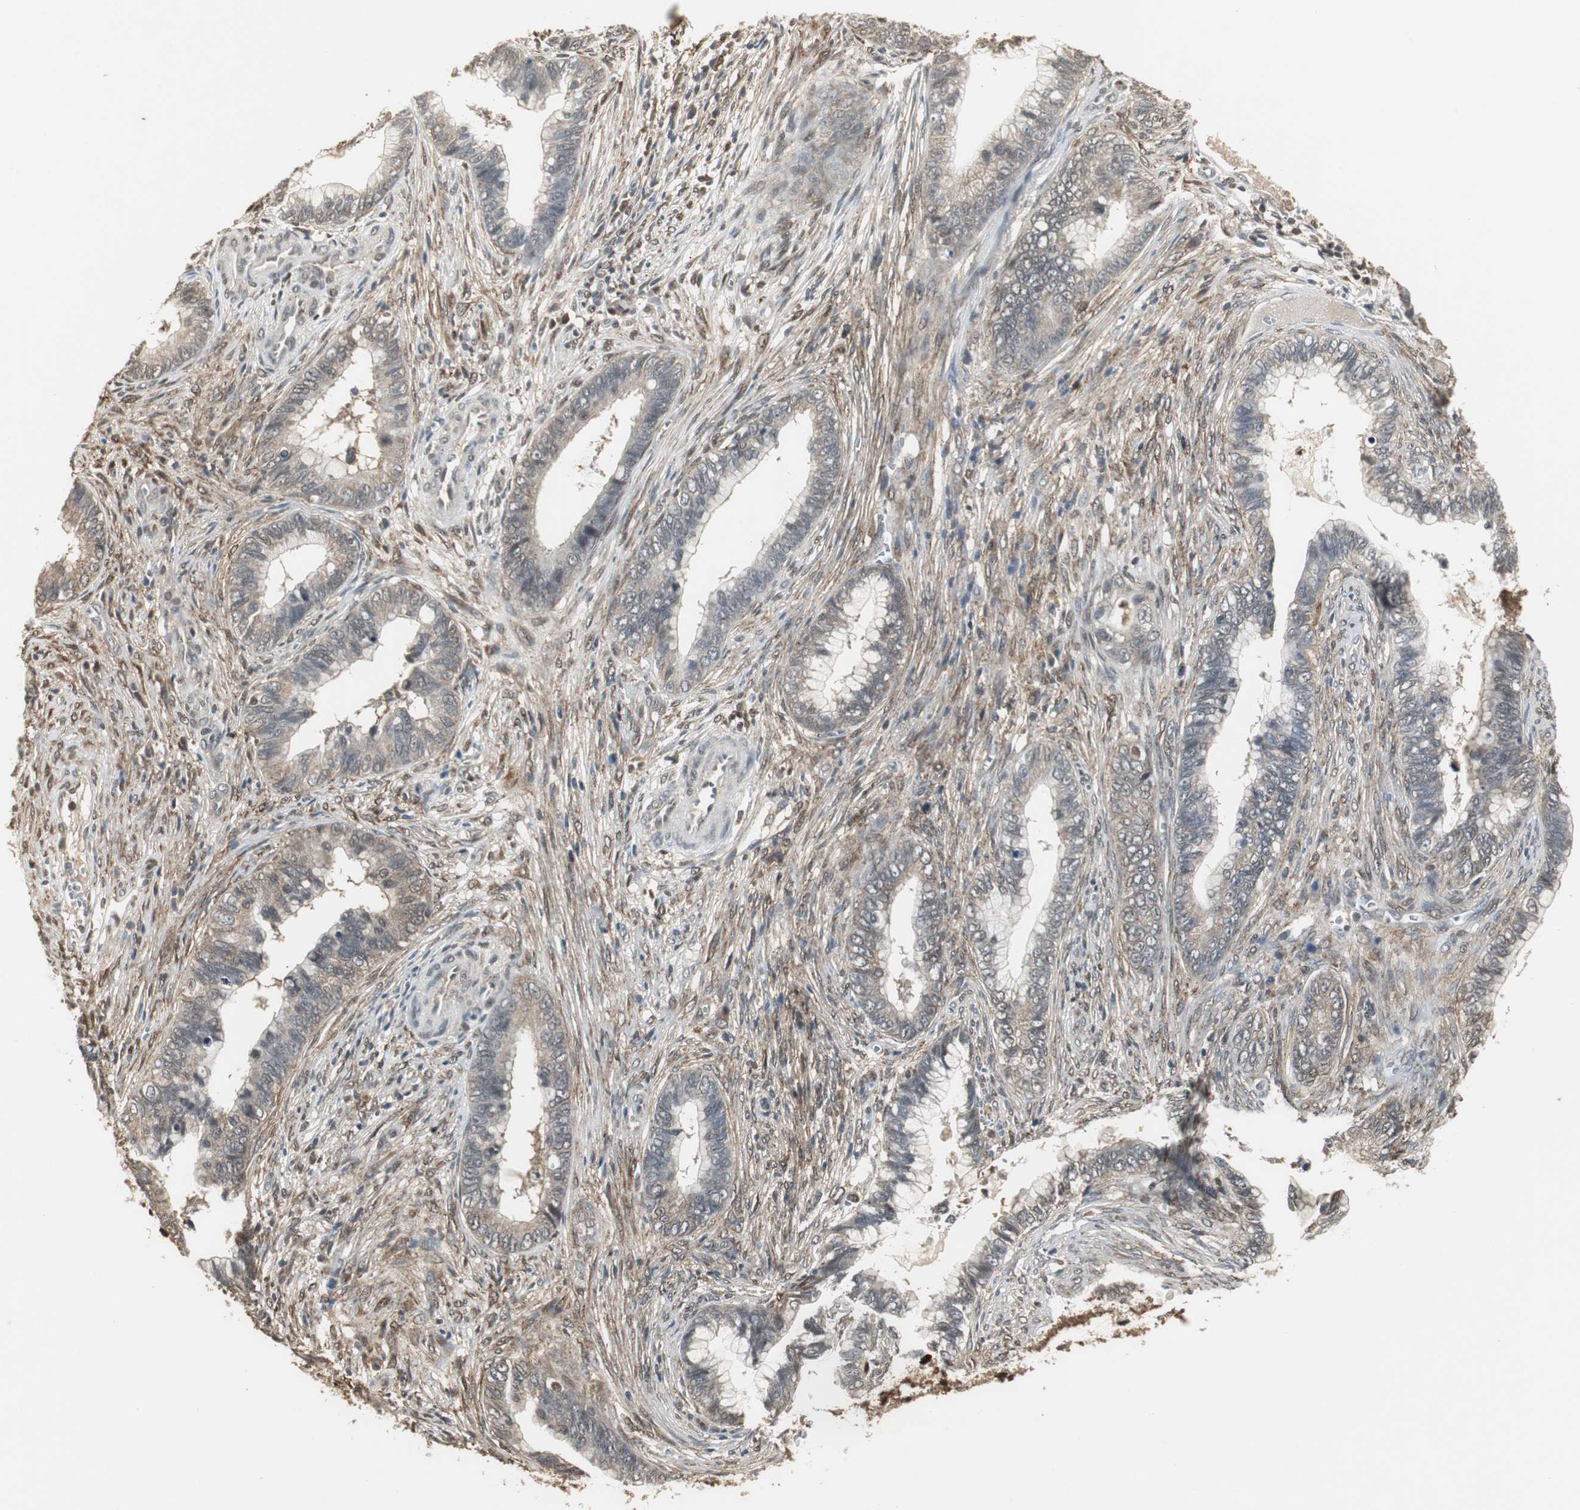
{"staining": {"intensity": "weak", "quantity": "25%-75%", "location": "cytoplasmic/membranous"}, "tissue": "cervical cancer", "cell_type": "Tumor cells", "image_type": "cancer", "snomed": [{"axis": "morphology", "description": "Adenocarcinoma, NOS"}, {"axis": "topography", "description": "Cervix"}], "caption": "An image of human cervical cancer stained for a protein exhibits weak cytoplasmic/membranous brown staining in tumor cells. (DAB (3,3'-diaminobenzidine) = brown stain, brightfield microscopy at high magnification).", "gene": "PLIN3", "patient": {"sex": "female", "age": 44}}